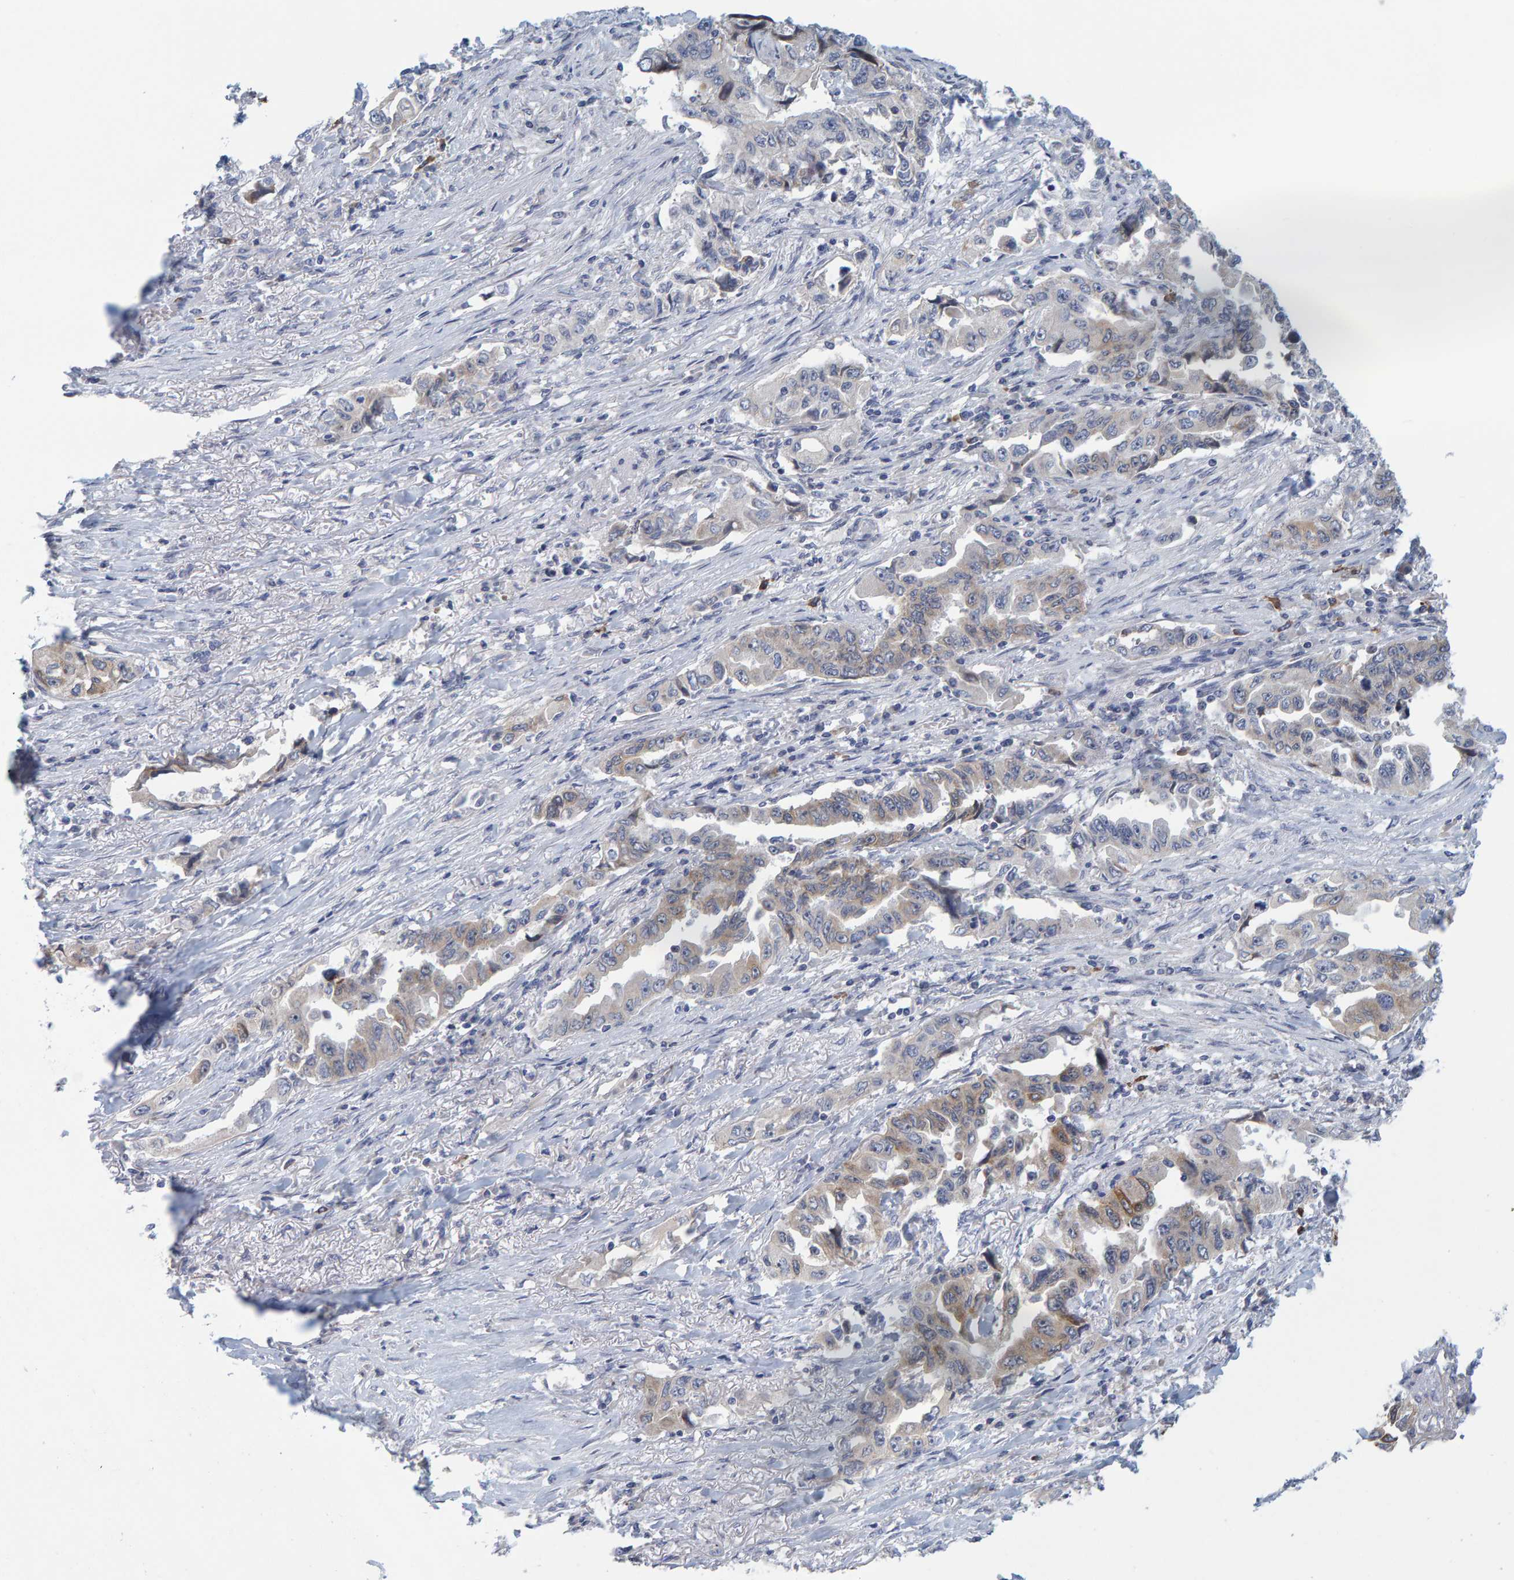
{"staining": {"intensity": "weak", "quantity": "25%-75%", "location": "cytoplasmic/membranous"}, "tissue": "lung cancer", "cell_type": "Tumor cells", "image_type": "cancer", "snomed": [{"axis": "morphology", "description": "Adenocarcinoma, NOS"}, {"axis": "topography", "description": "Lung"}], "caption": "IHC (DAB (3,3'-diaminobenzidine)) staining of human adenocarcinoma (lung) exhibits weak cytoplasmic/membranous protein positivity in approximately 25%-75% of tumor cells. The protein is shown in brown color, while the nuclei are stained blue.", "gene": "ZNF77", "patient": {"sex": "female", "age": 51}}